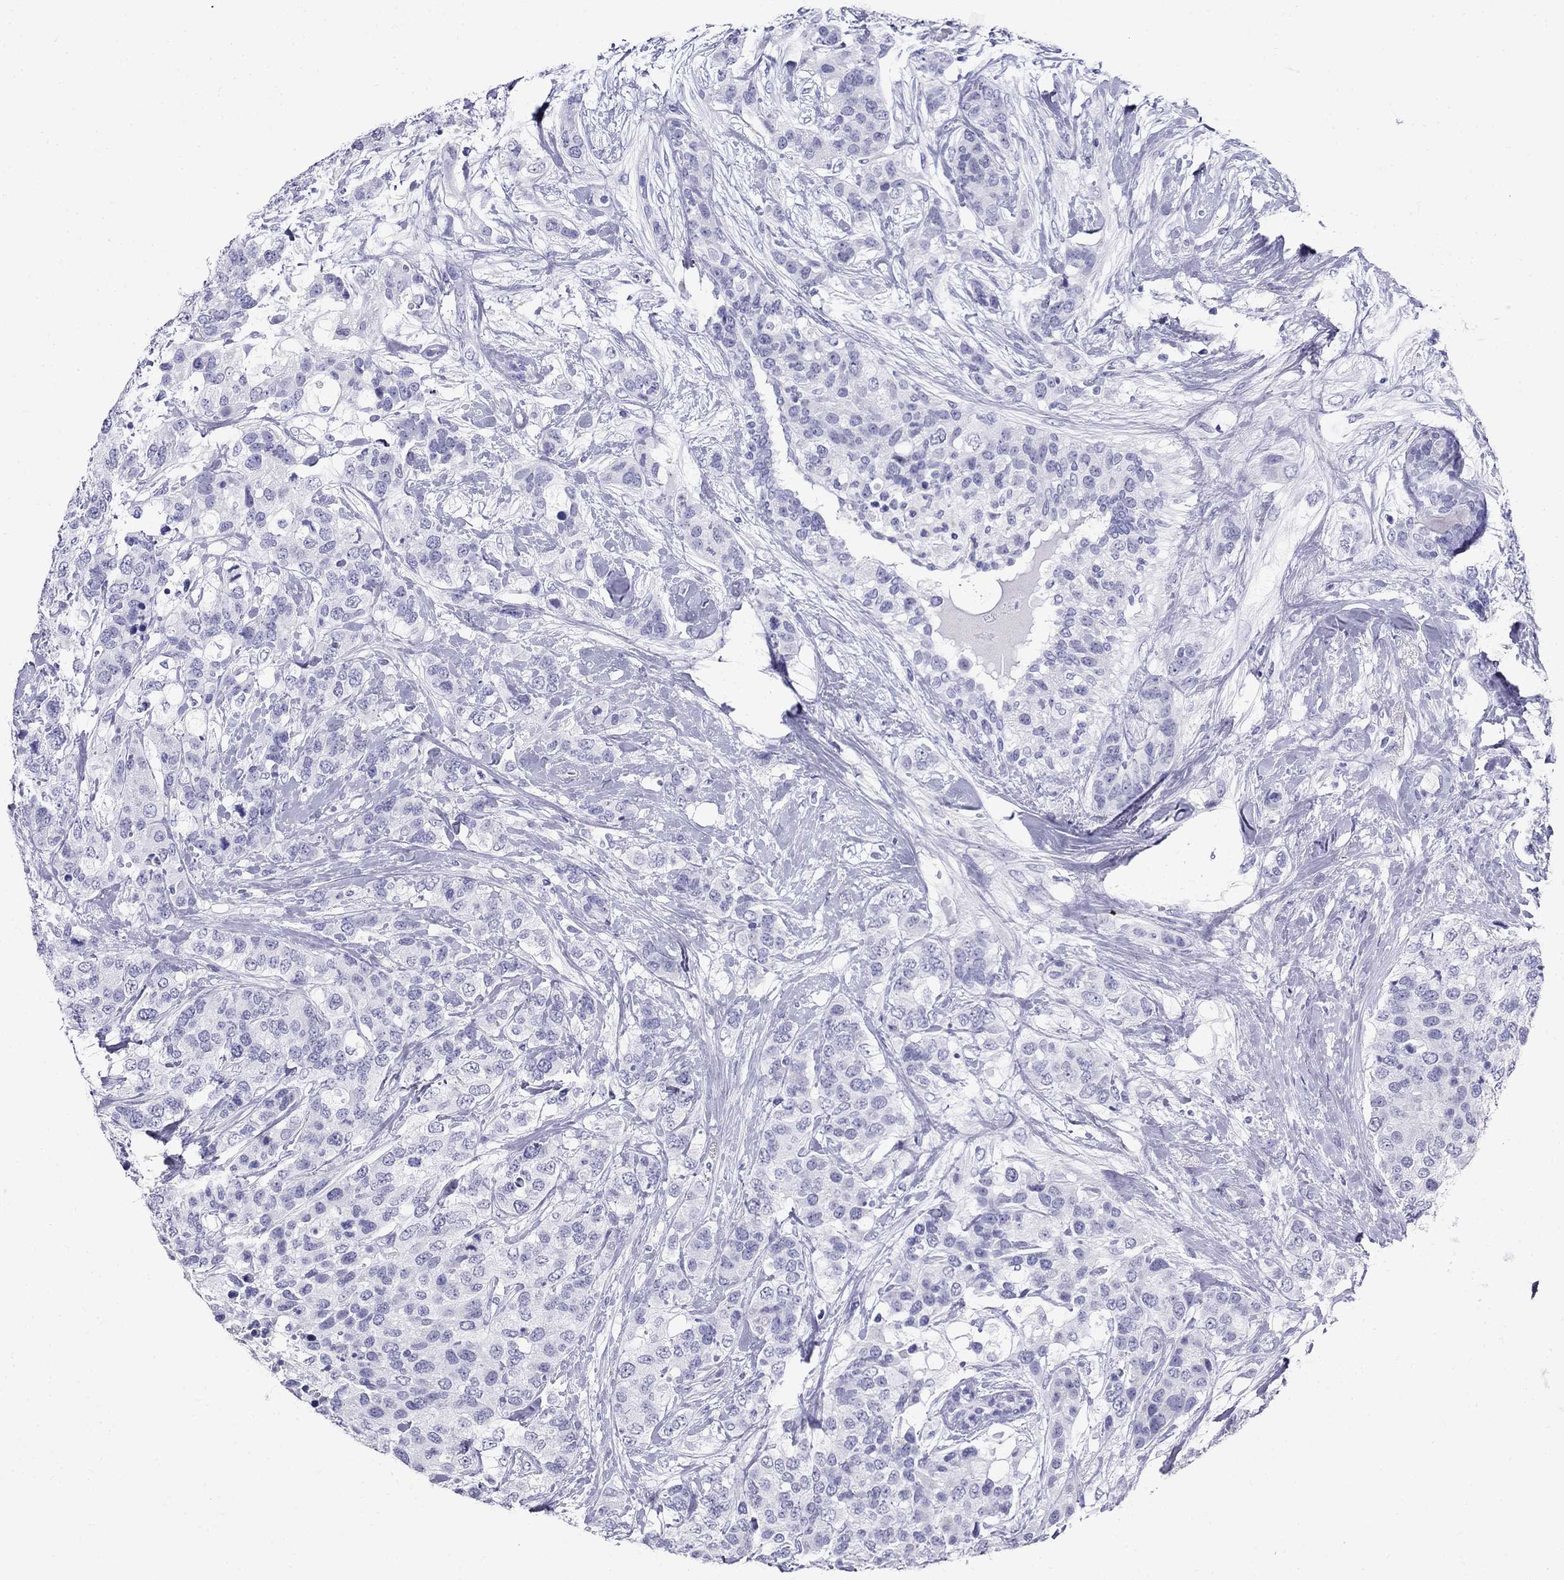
{"staining": {"intensity": "negative", "quantity": "none", "location": "none"}, "tissue": "breast cancer", "cell_type": "Tumor cells", "image_type": "cancer", "snomed": [{"axis": "morphology", "description": "Lobular carcinoma"}, {"axis": "topography", "description": "Breast"}], "caption": "DAB (3,3'-diaminobenzidine) immunohistochemical staining of breast lobular carcinoma shows no significant expression in tumor cells.", "gene": "PPP1R36", "patient": {"sex": "female", "age": 59}}